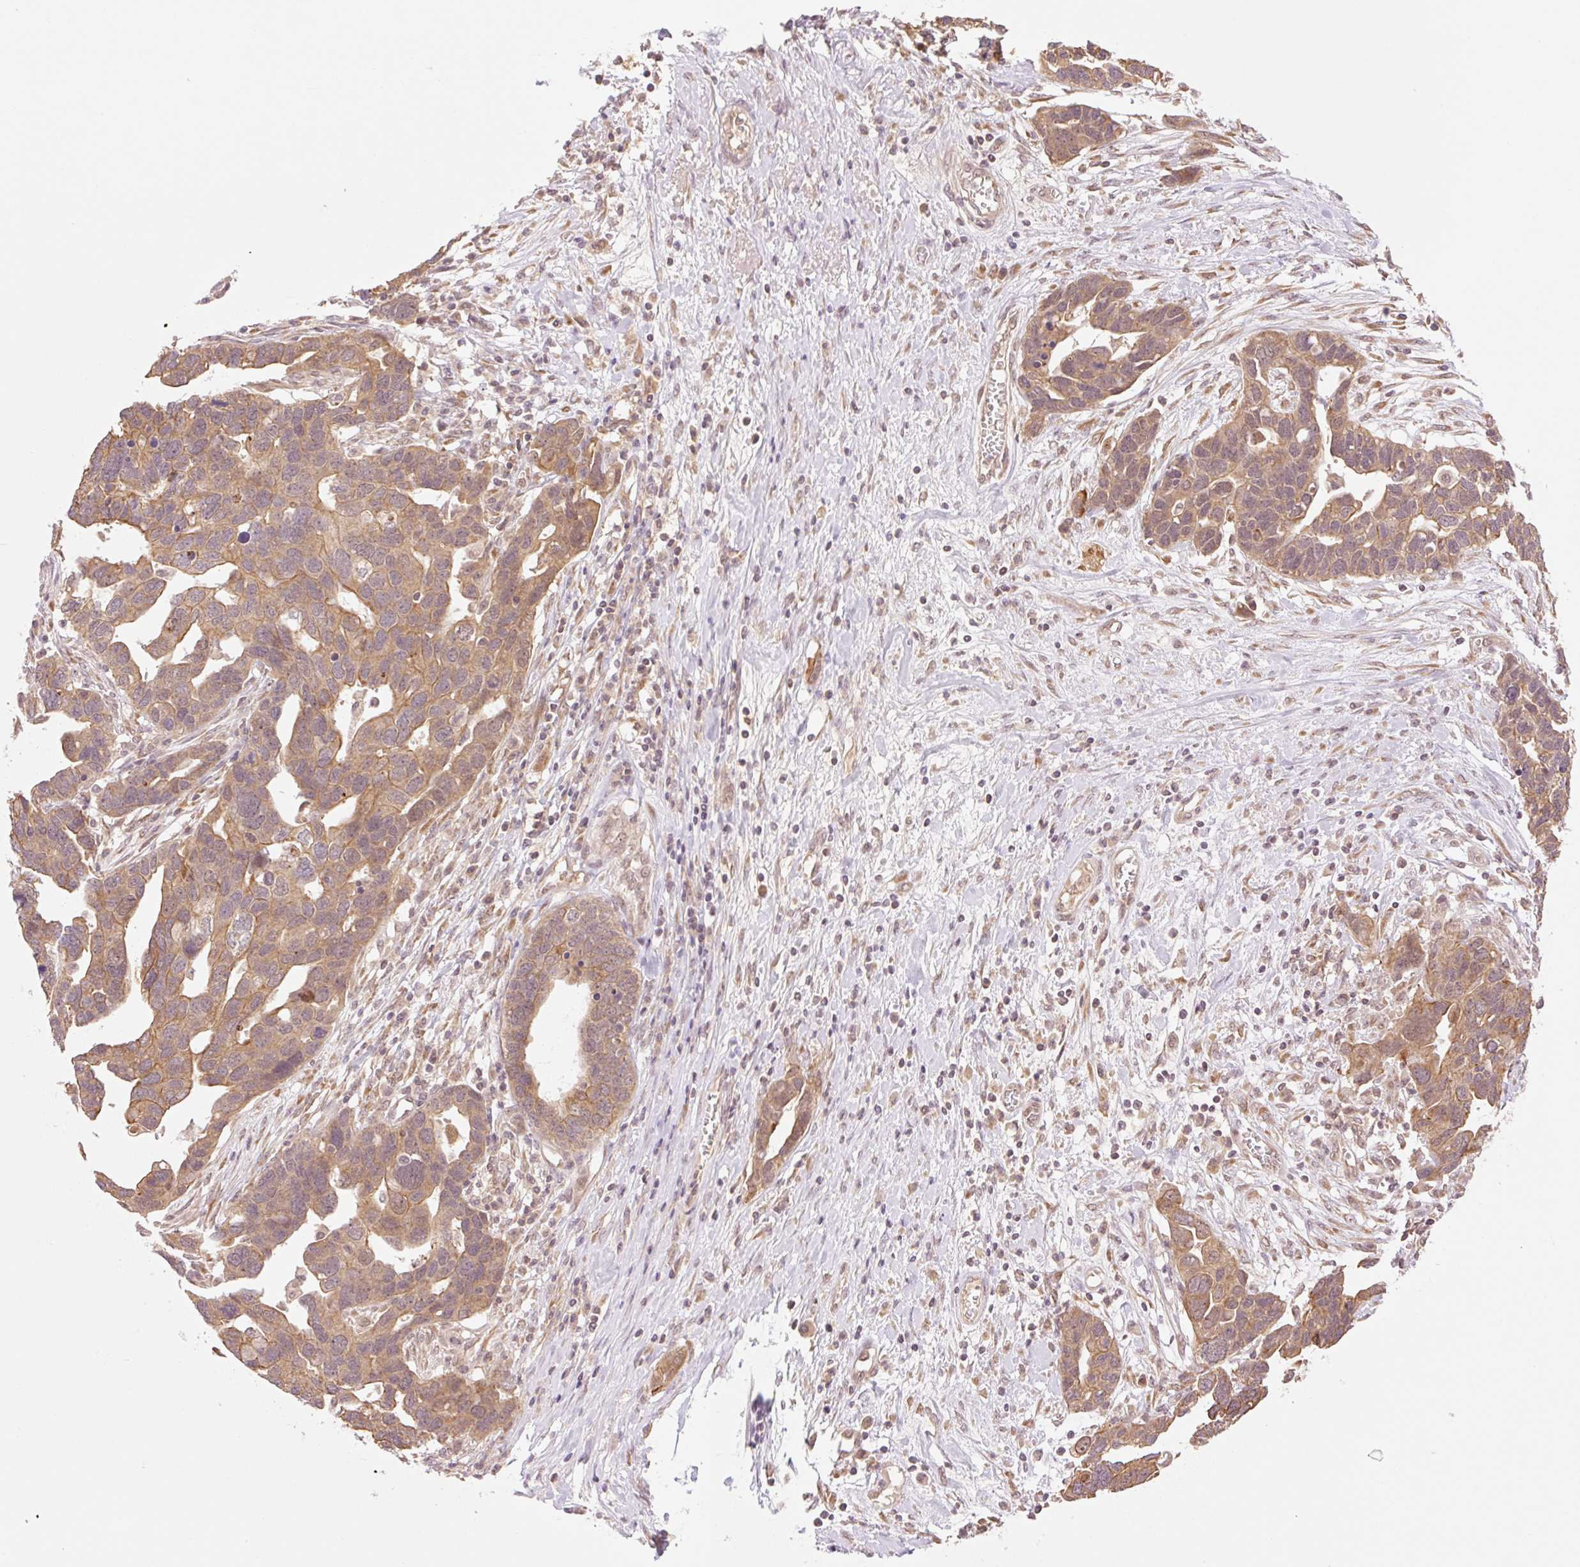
{"staining": {"intensity": "moderate", "quantity": ">75%", "location": "cytoplasmic/membranous"}, "tissue": "ovarian cancer", "cell_type": "Tumor cells", "image_type": "cancer", "snomed": [{"axis": "morphology", "description": "Cystadenocarcinoma, serous, NOS"}, {"axis": "topography", "description": "Ovary"}], "caption": "Immunohistochemical staining of ovarian cancer demonstrates medium levels of moderate cytoplasmic/membranous protein expression in about >75% of tumor cells.", "gene": "YJU2B", "patient": {"sex": "female", "age": 54}}